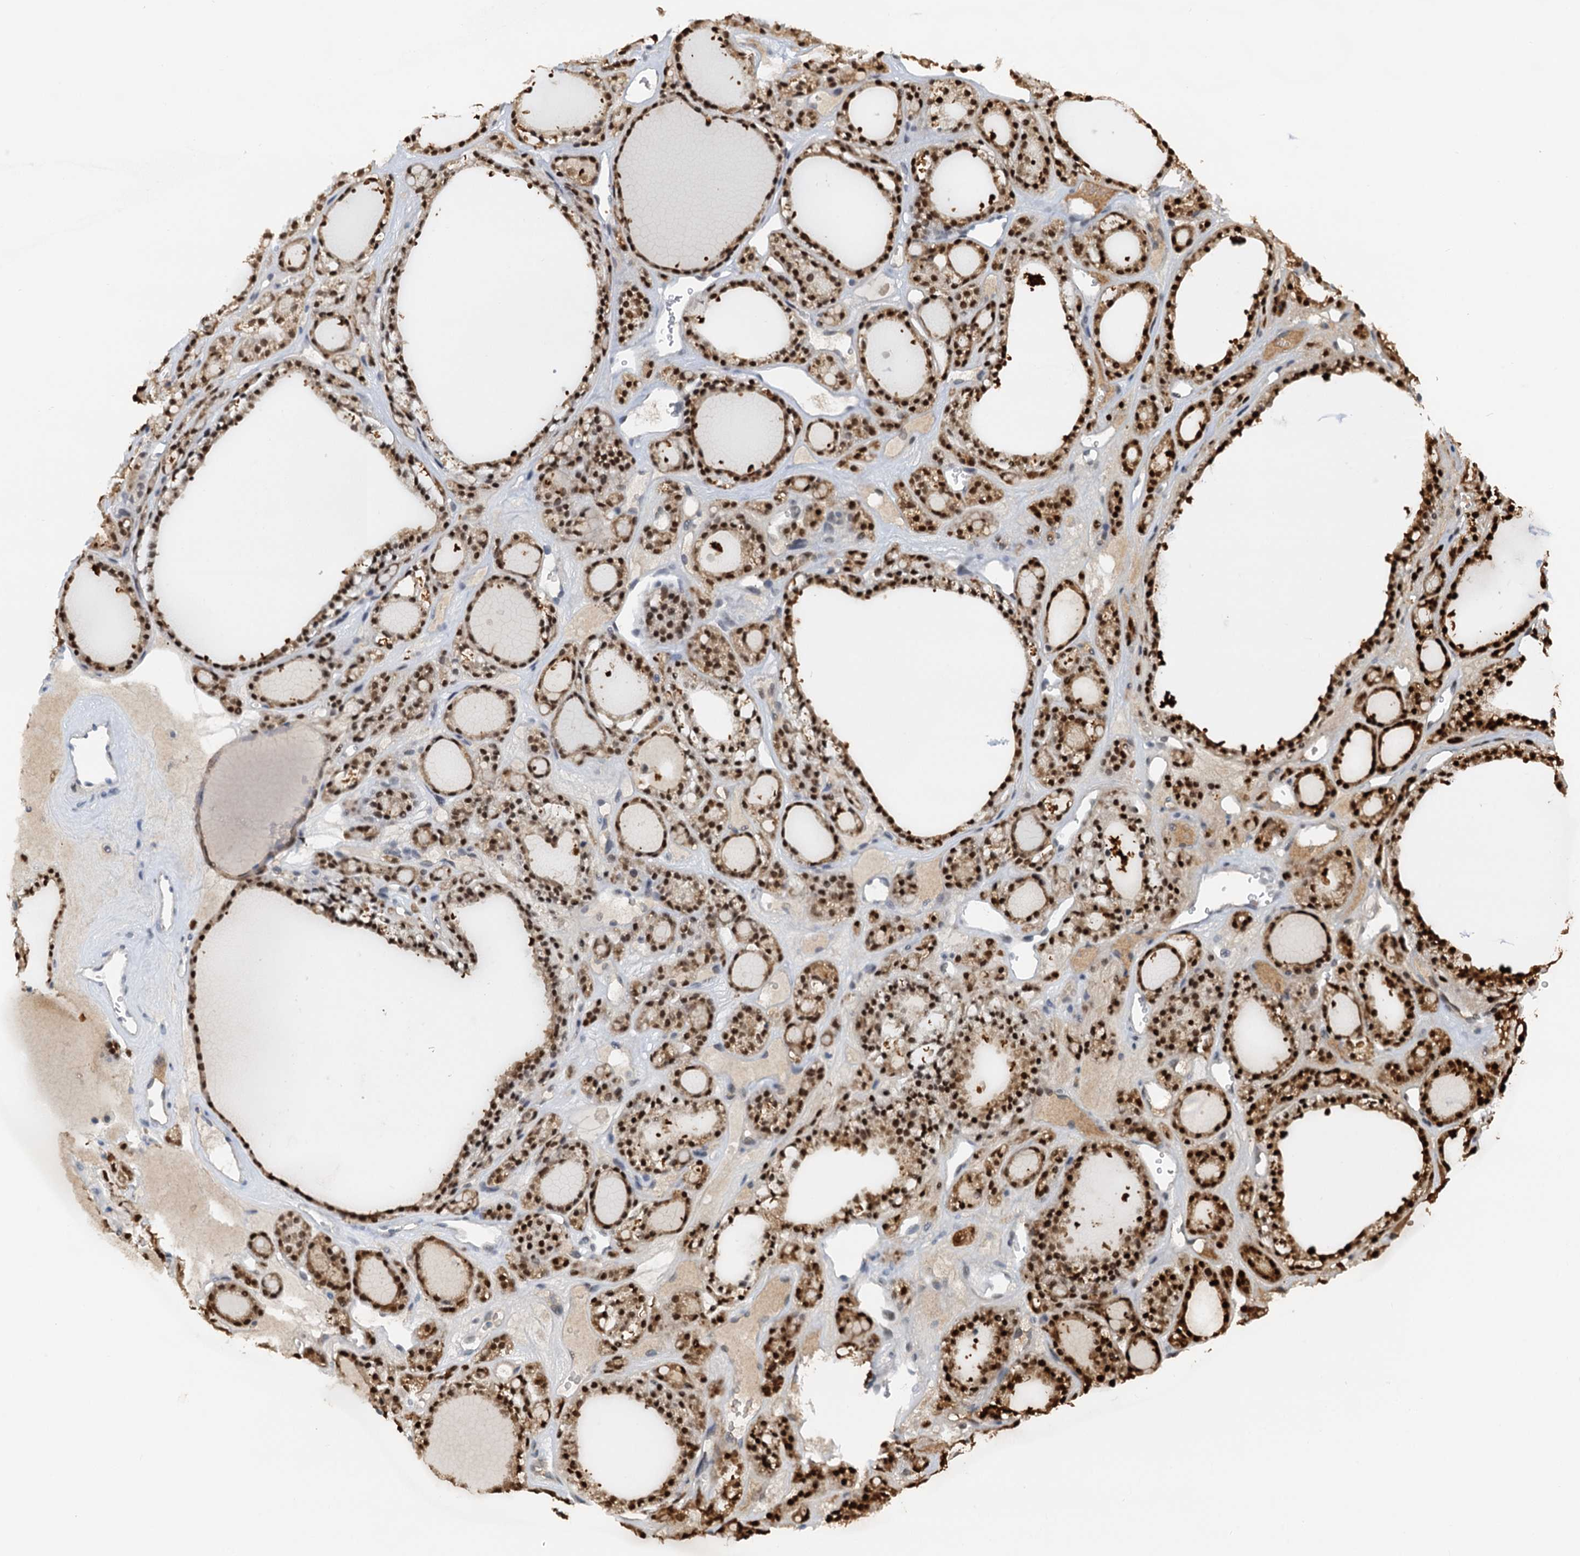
{"staining": {"intensity": "strong", "quantity": ">75%", "location": "cytoplasmic/membranous,nuclear"}, "tissue": "thyroid gland", "cell_type": "Glandular cells", "image_type": "normal", "snomed": [{"axis": "morphology", "description": "Normal tissue, NOS"}, {"axis": "topography", "description": "Thyroid gland"}], "caption": "The histopathology image exhibits a brown stain indicating the presence of a protein in the cytoplasmic/membranous,nuclear of glandular cells in thyroid gland. Ihc stains the protein of interest in brown and the nuclei are stained blue.", "gene": "SPINDOC", "patient": {"sex": "female", "age": 28}}